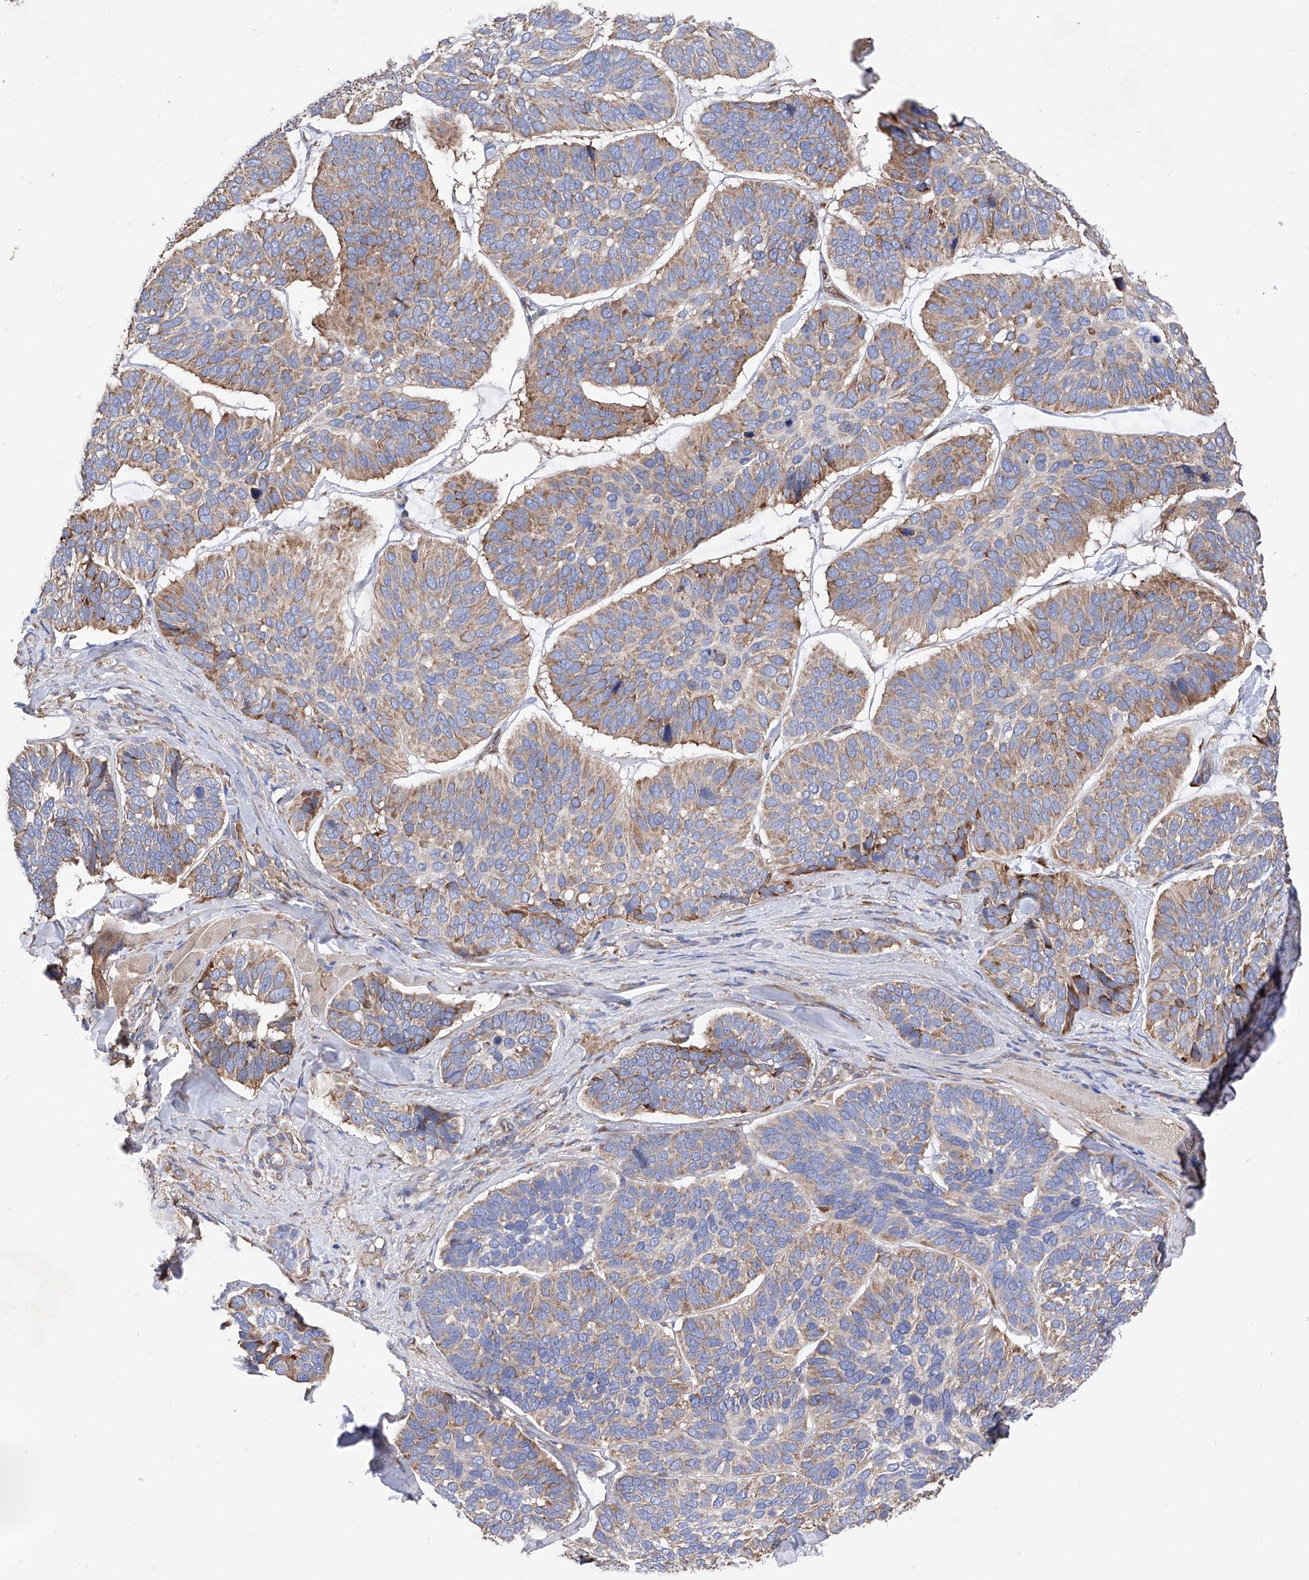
{"staining": {"intensity": "moderate", "quantity": ">75%", "location": "cytoplasmic/membranous"}, "tissue": "skin cancer", "cell_type": "Tumor cells", "image_type": "cancer", "snomed": [{"axis": "morphology", "description": "Basal cell carcinoma"}, {"axis": "topography", "description": "Skin"}], "caption": "DAB immunohistochemical staining of human skin basal cell carcinoma displays moderate cytoplasmic/membranous protein expression in approximately >75% of tumor cells.", "gene": "INPP5B", "patient": {"sex": "male", "age": 62}}